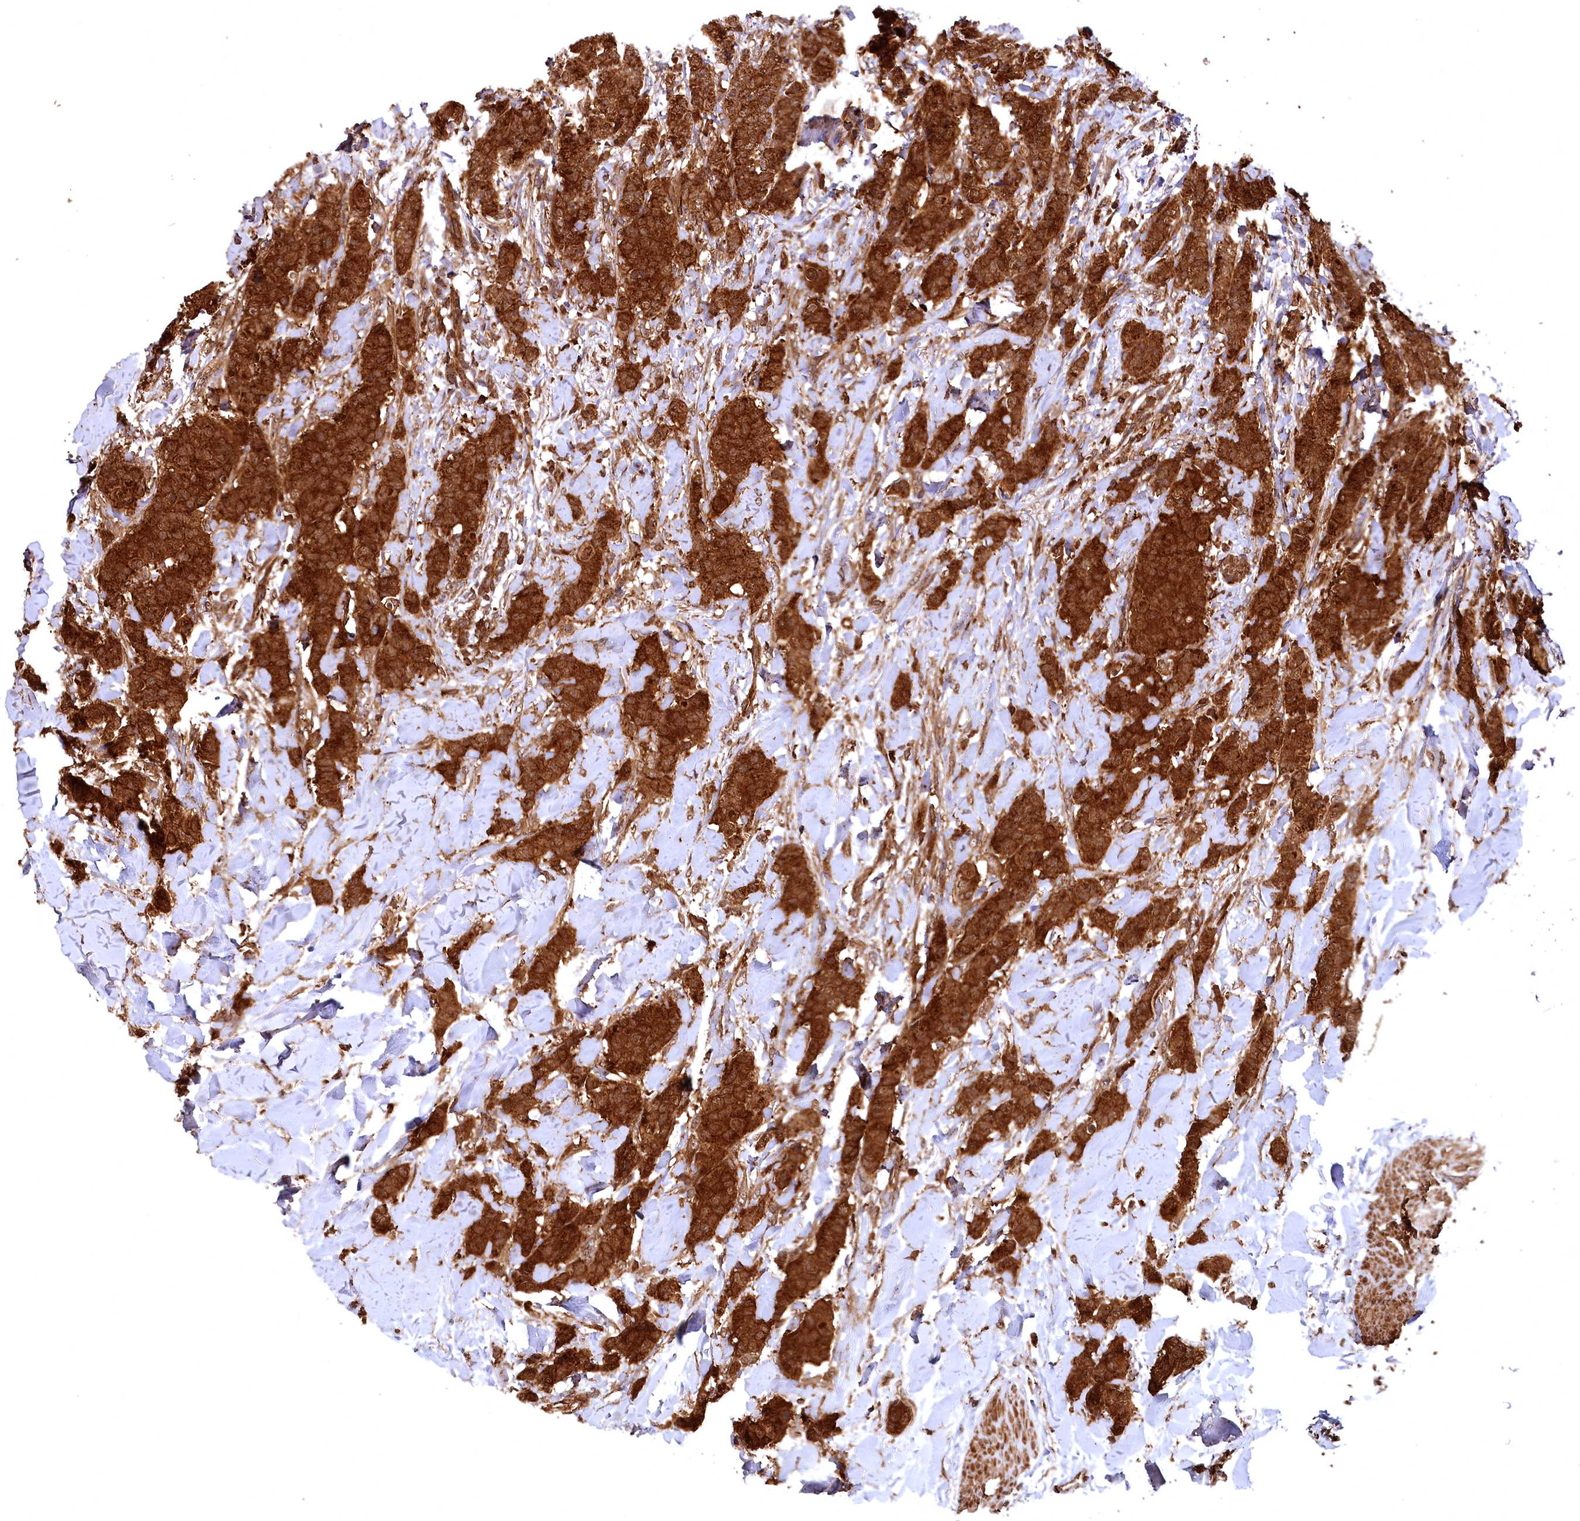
{"staining": {"intensity": "strong", "quantity": ">75%", "location": "cytoplasmic/membranous"}, "tissue": "breast cancer", "cell_type": "Tumor cells", "image_type": "cancer", "snomed": [{"axis": "morphology", "description": "Duct carcinoma"}, {"axis": "topography", "description": "Breast"}], "caption": "A micrograph showing strong cytoplasmic/membranous expression in approximately >75% of tumor cells in breast cancer (intraductal carcinoma), as visualized by brown immunohistochemical staining.", "gene": "STUB1", "patient": {"sex": "female", "age": 40}}